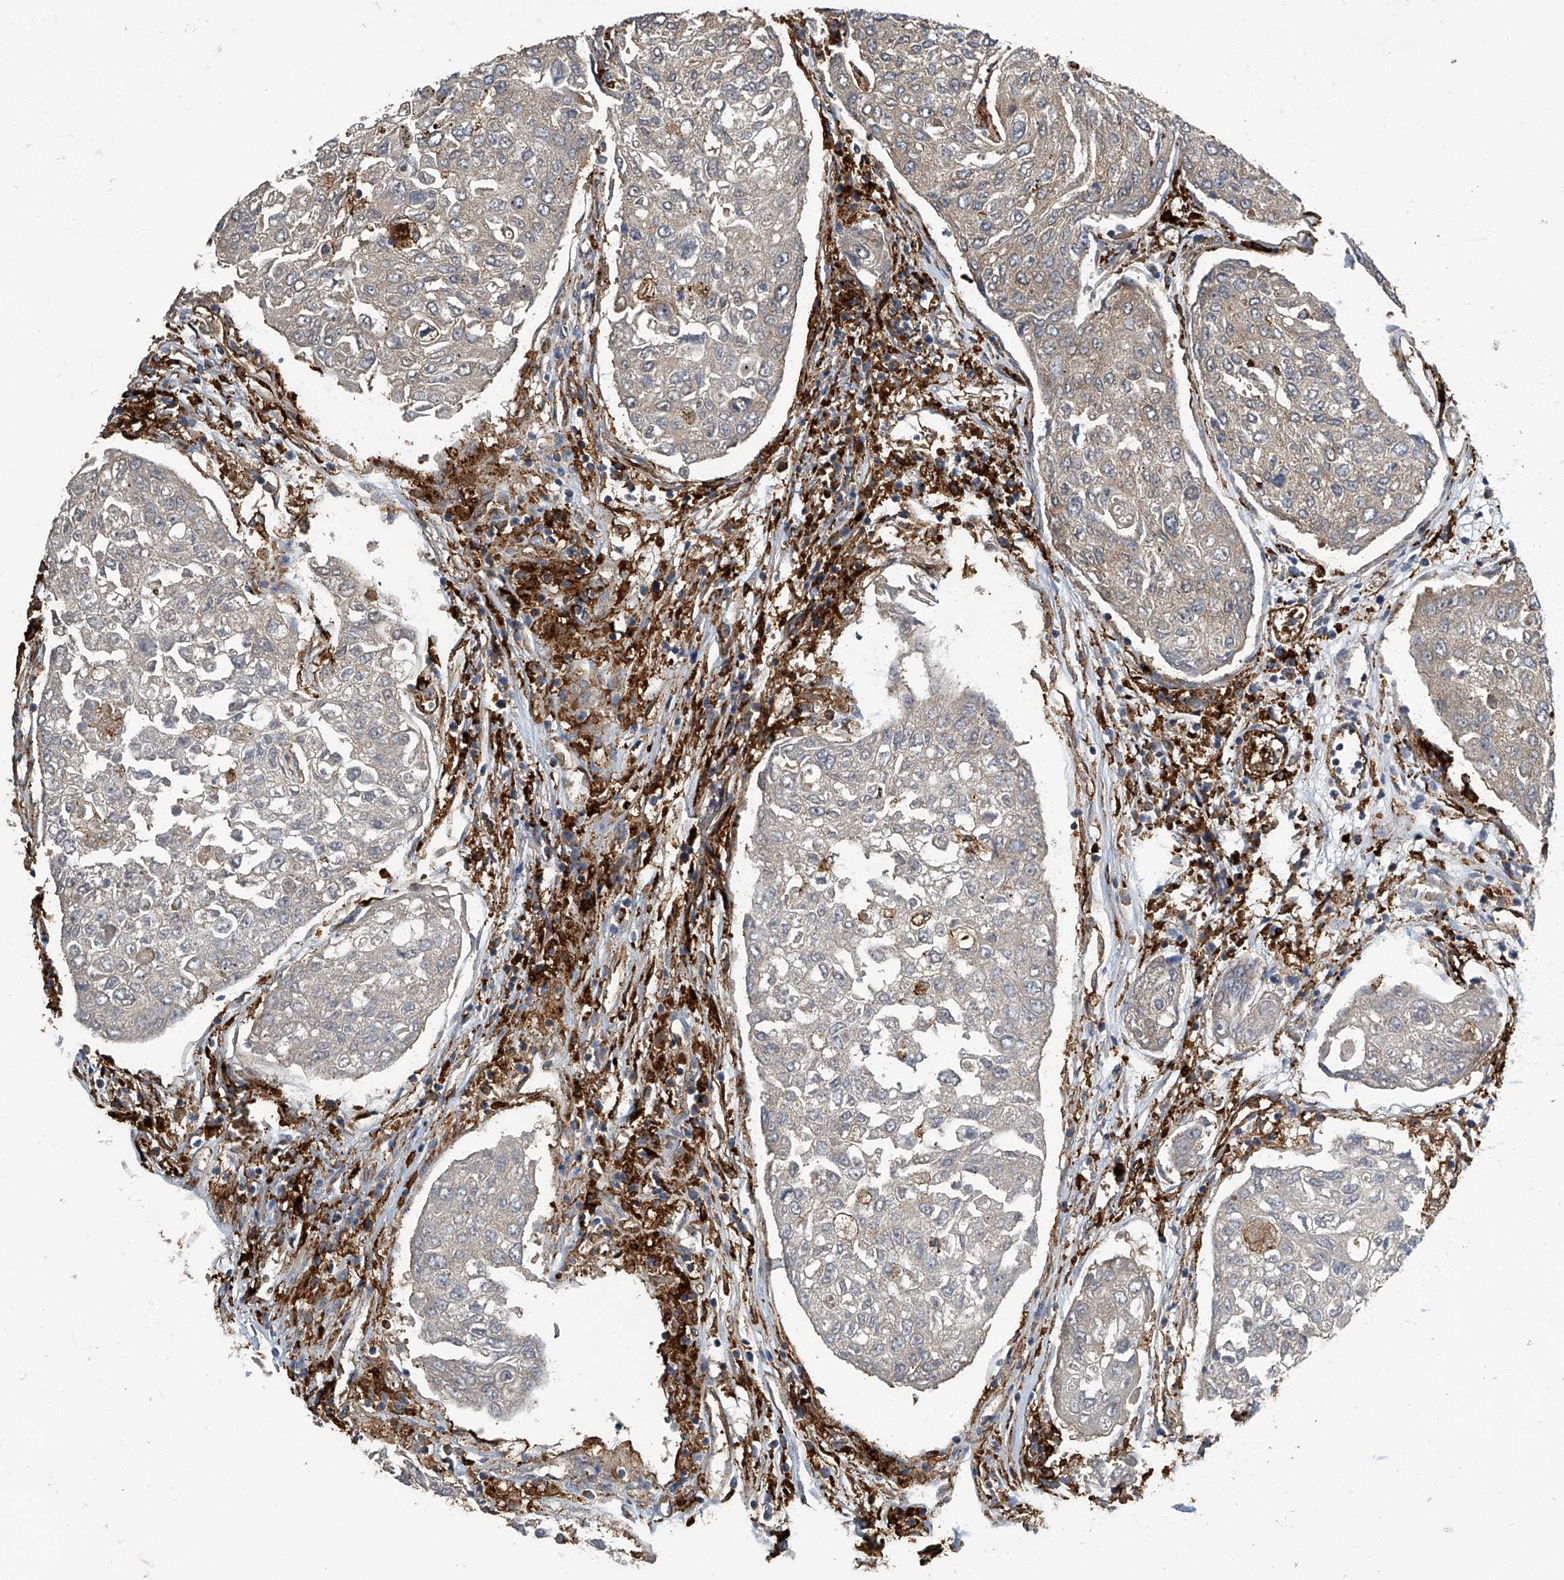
{"staining": {"intensity": "negative", "quantity": "none", "location": "none"}, "tissue": "urothelial cancer", "cell_type": "Tumor cells", "image_type": "cancer", "snomed": [{"axis": "morphology", "description": "Urothelial carcinoma, High grade"}, {"axis": "topography", "description": "Lymph node"}, {"axis": "topography", "description": "Urinary bladder"}], "caption": "Tumor cells are negative for protein expression in human urothelial cancer.", "gene": "FAM167A", "patient": {"sex": "male", "age": 51}}